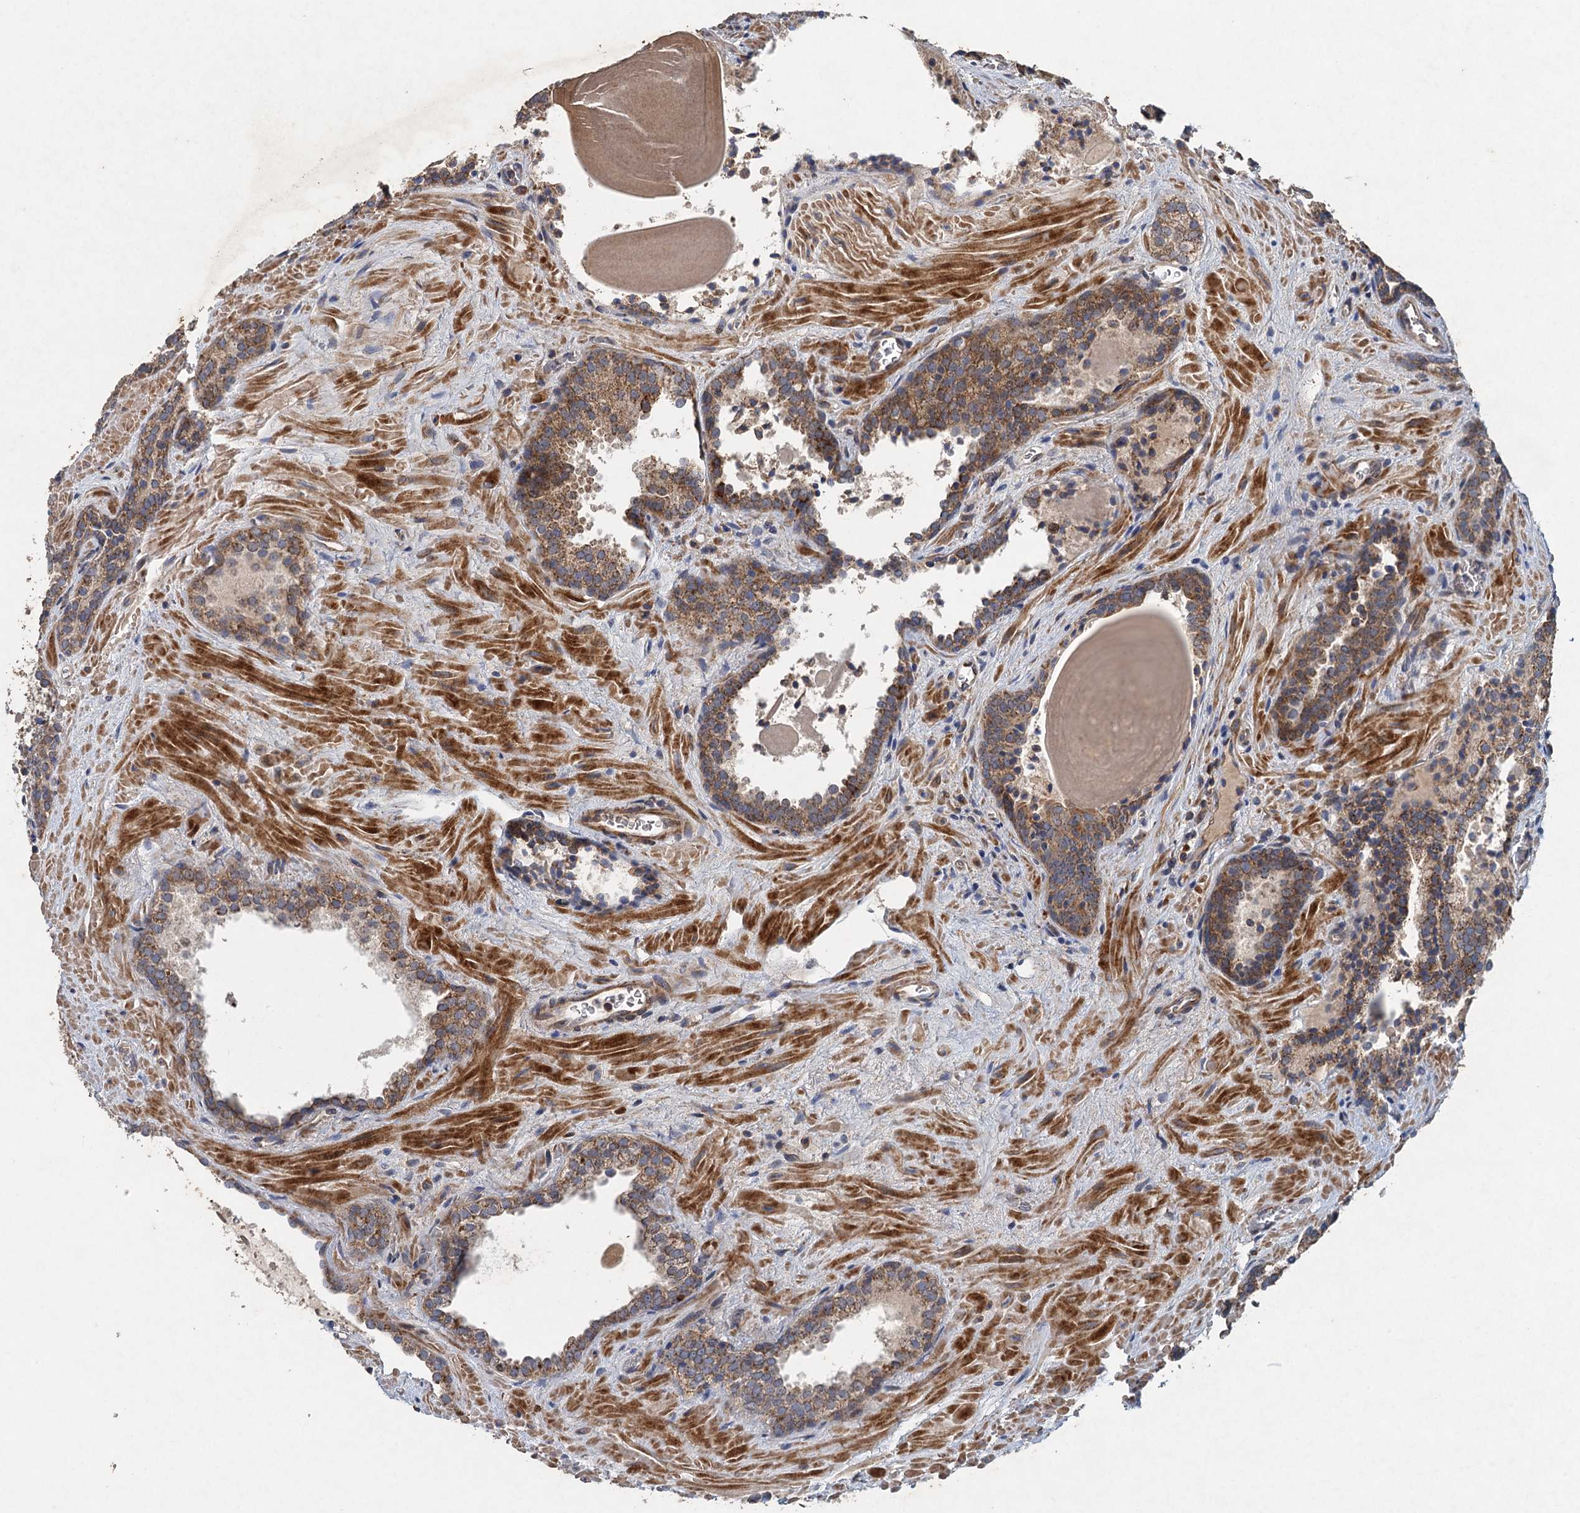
{"staining": {"intensity": "moderate", "quantity": ">75%", "location": "cytoplasmic/membranous"}, "tissue": "prostate cancer", "cell_type": "Tumor cells", "image_type": "cancer", "snomed": [{"axis": "morphology", "description": "Adenocarcinoma, High grade"}, {"axis": "topography", "description": "Prostate"}], "caption": "Protein analysis of prostate cancer tissue exhibits moderate cytoplasmic/membranous staining in approximately >75% of tumor cells. (brown staining indicates protein expression, while blue staining denotes nuclei).", "gene": "BCS1L", "patient": {"sex": "male", "age": 66}}